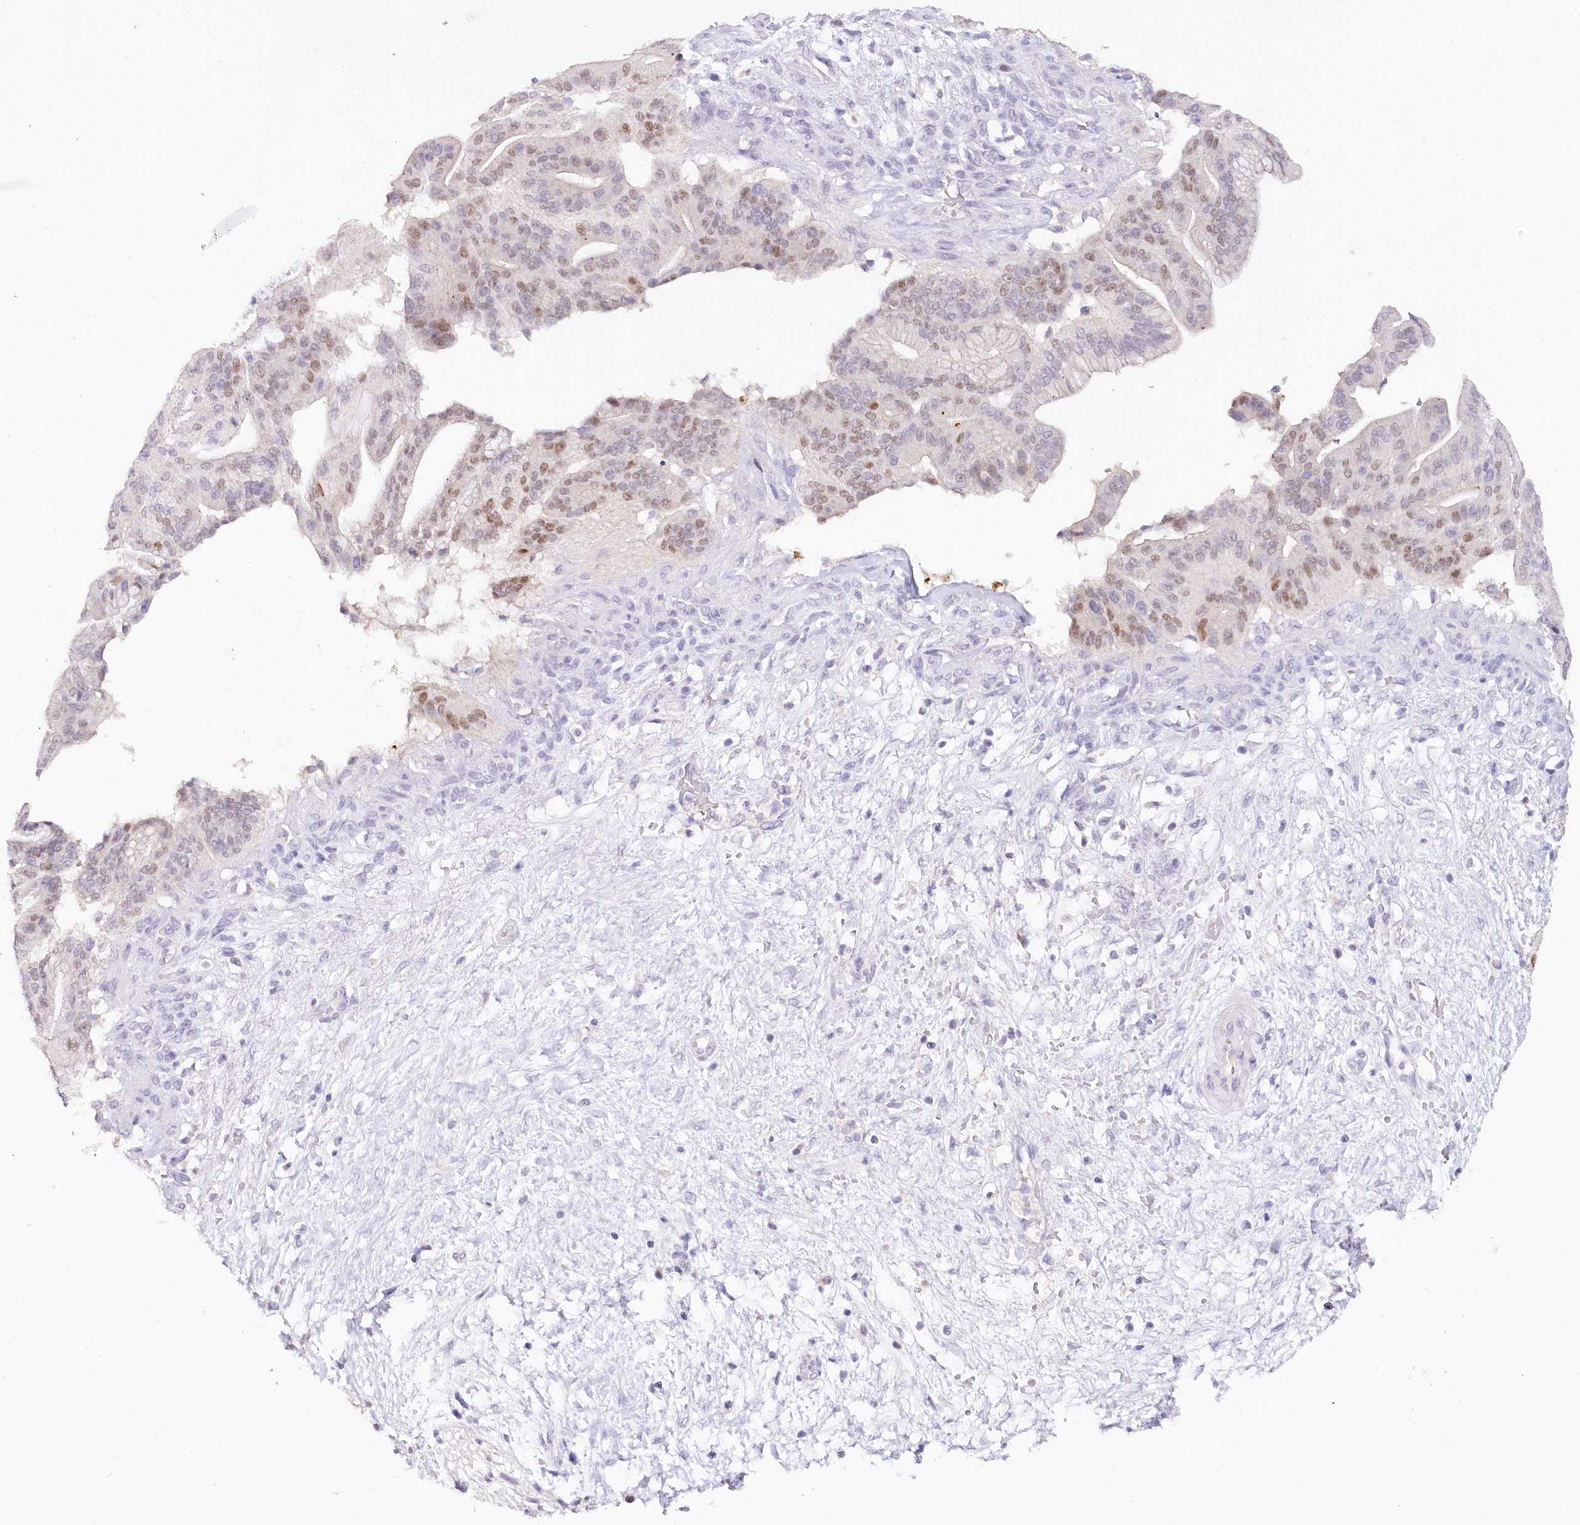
{"staining": {"intensity": "moderate", "quantity": "25%-75%", "location": "nuclear"}, "tissue": "pancreatic cancer", "cell_type": "Tumor cells", "image_type": "cancer", "snomed": [{"axis": "morphology", "description": "Adenocarcinoma, NOS"}, {"axis": "topography", "description": "Pancreas"}], "caption": "Protein staining by IHC demonstrates moderate nuclear positivity in approximately 25%-75% of tumor cells in adenocarcinoma (pancreatic). Nuclei are stained in blue.", "gene": "TP53", "patient": {"sex": "male", "age": 68}}